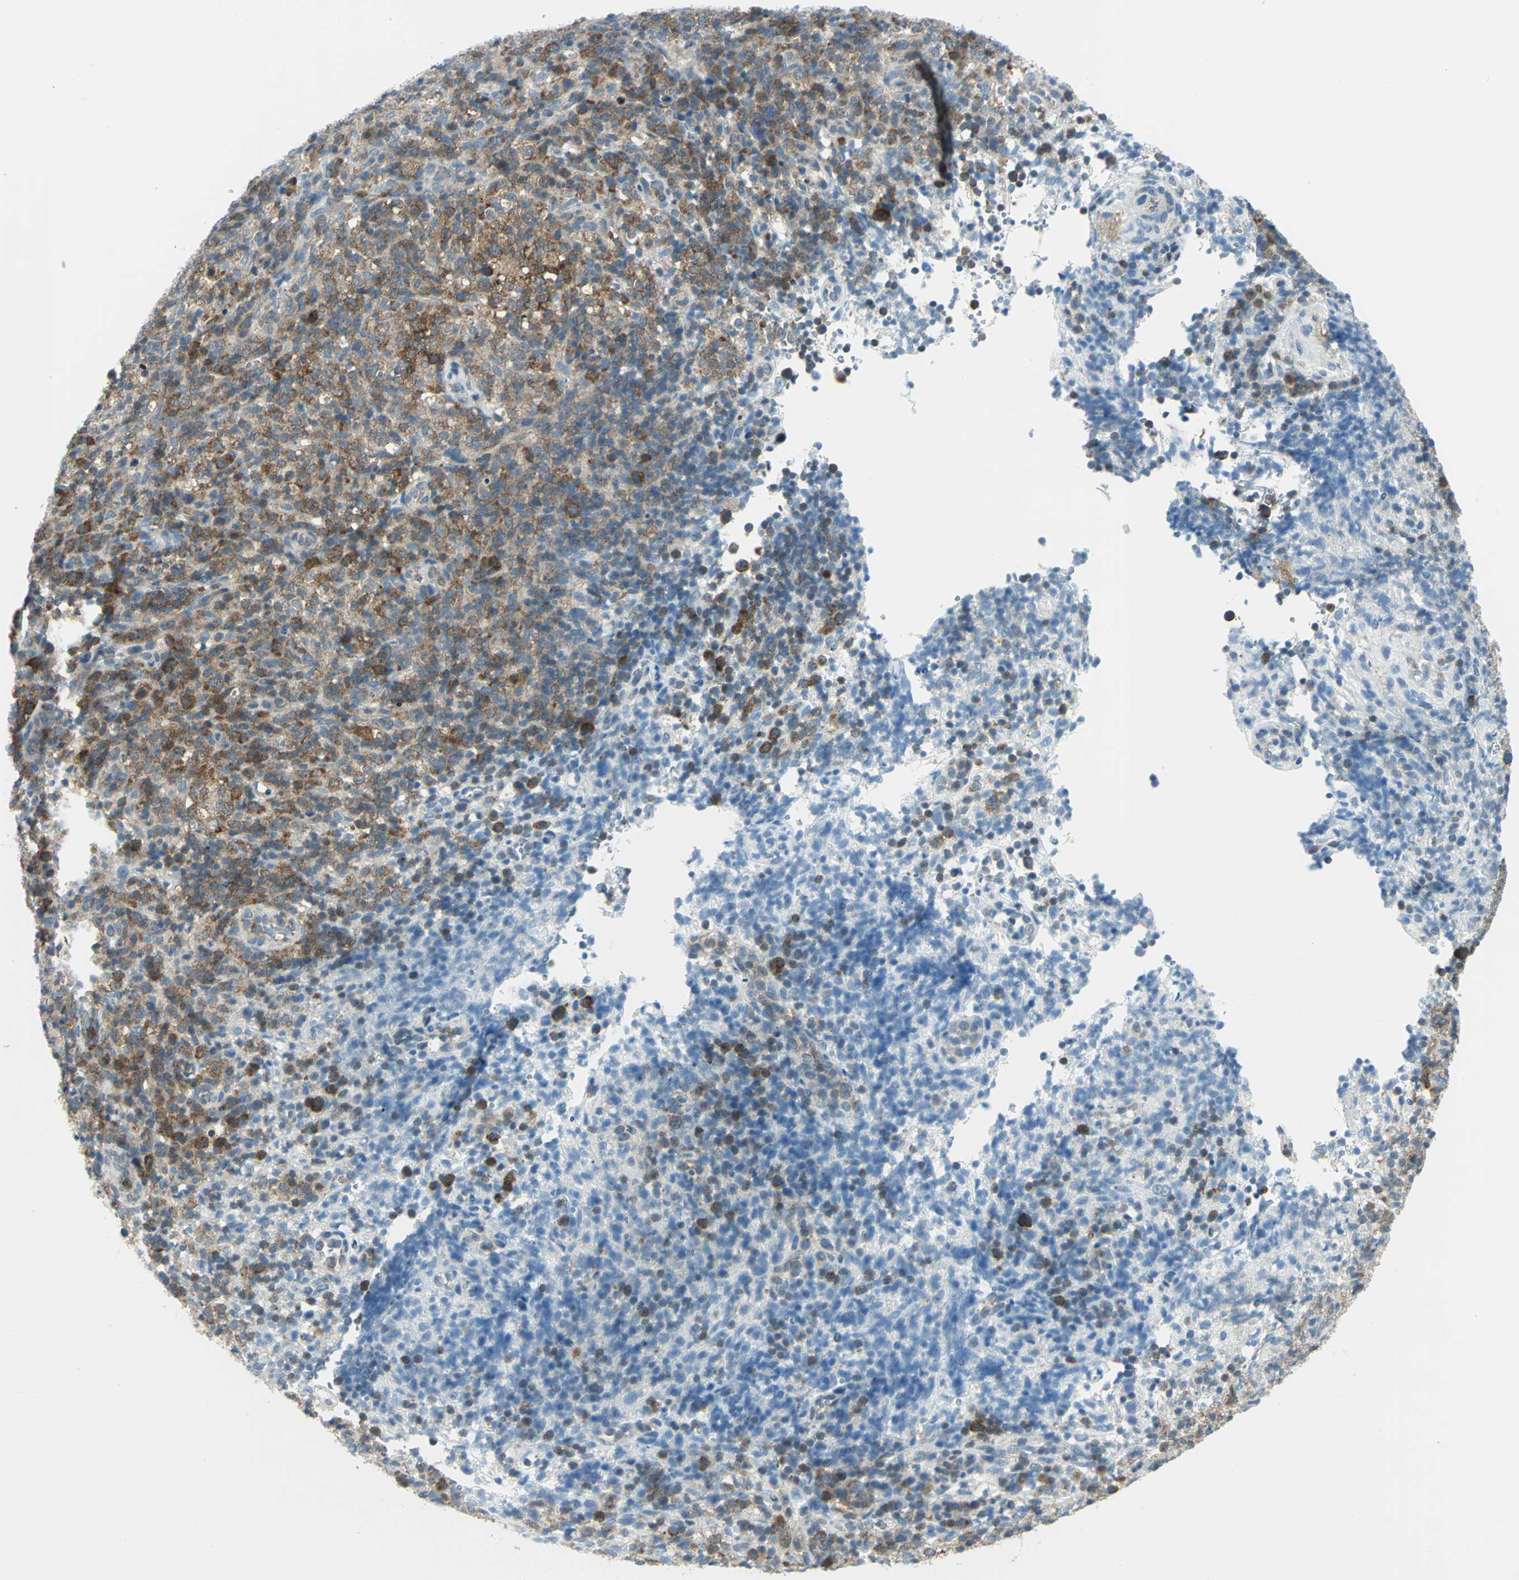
{"staining": {"intensity": "moderate", "quantity": "25%-75%", "location": "cytoplasmic/membranous"}, "tissue": "lymphoma", "cell_type": "Tumor cells", "image_type": "cancer", "snomed": [{"axis": "morphology", "description": "Malignant lymphoma, non-Hodgkin's type, High grade"}, {"axis": "topography", "description": "Lymph node"}], "caption": "This image shows lymphoma stained with immunohistochemistry (IHC) to label a protein in brown. The cytoplasmic/membranous of tumor cells show moderate positivity for the protein. Nuclei are counter-stained blue.", "gene": "ALDOA", "patient": {"sex": "female", "age": 76}}